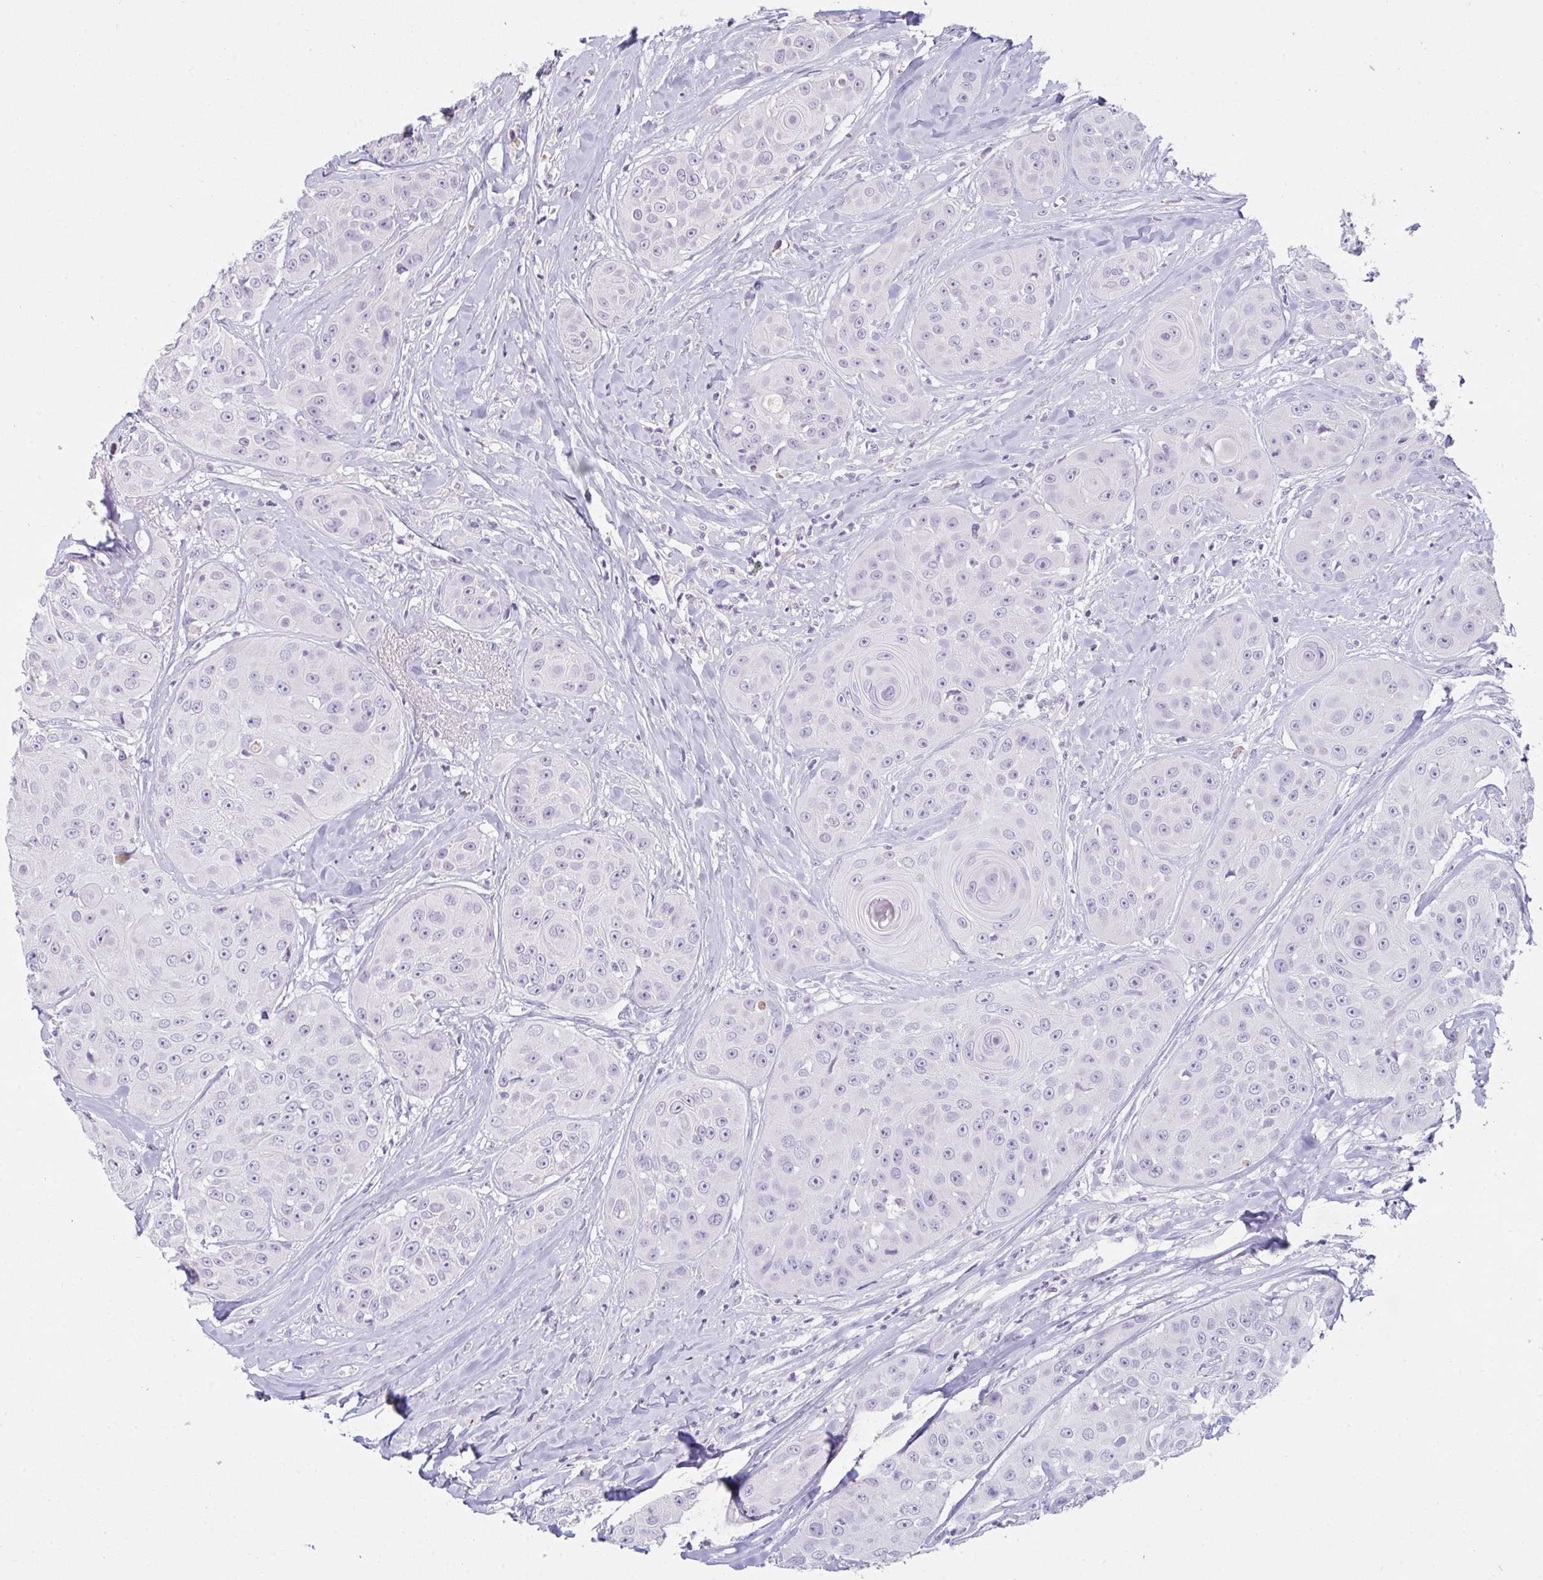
{"staining": {"intensity": "negative", "quantity": "none", "location": "none"}, "tissue": "head and neck cancer", "cell_type": "Tumor cells", "image_type": "cancer", "snomed": [{"axis": "morphology", "description": "Squamous cell carcinoma, NOS"}, {"axis": "topography", "description": "Head-Neck"}], "caption": "Tumor cells show no significant positivity in head and neck cancer.", "gene": "COX7B", "patient": {"sex": "male", "age": 83}}